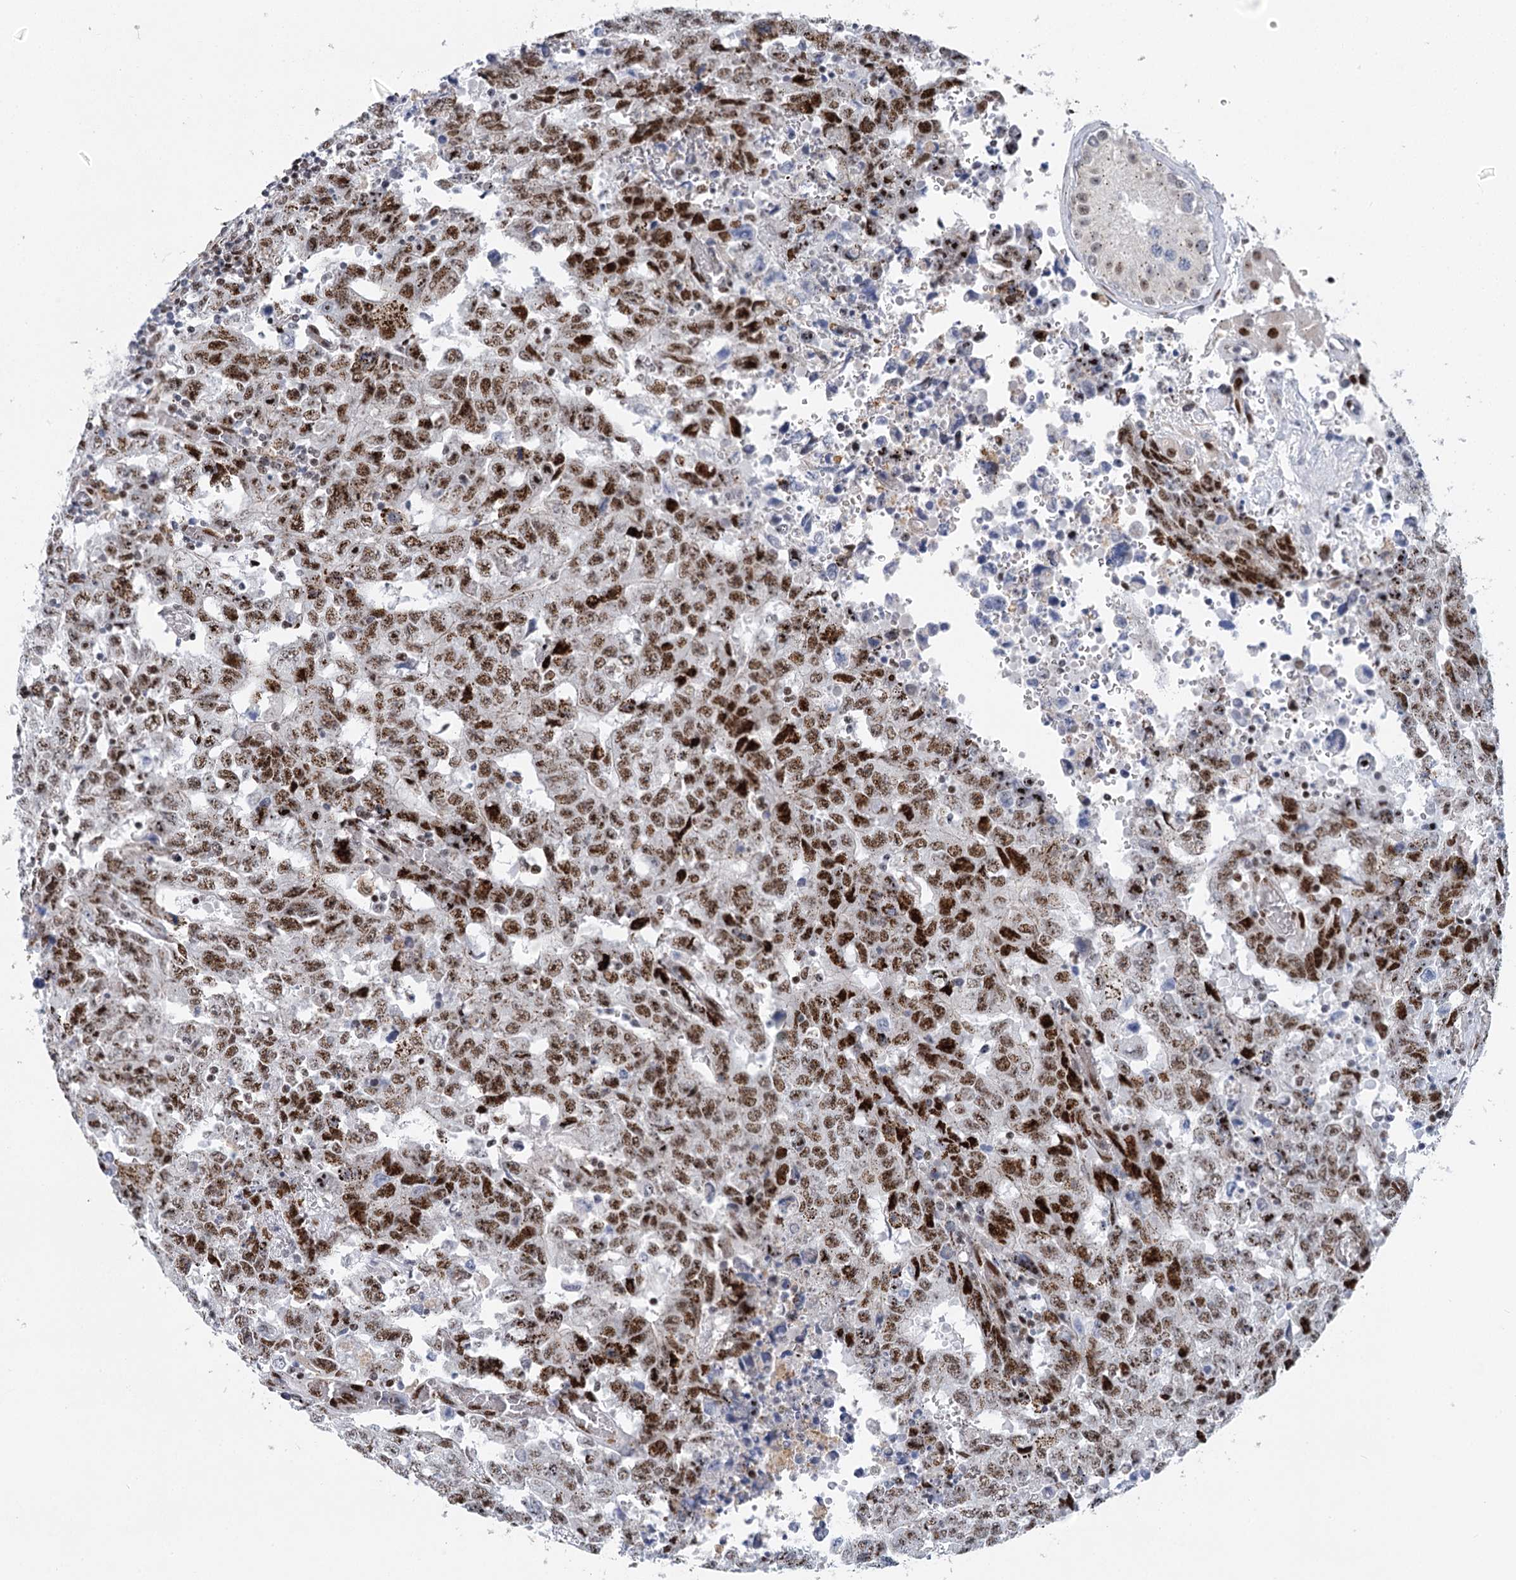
{"staining": {"intensity": "moderate", "quantity": ">75%", "location": "nuclear"}, "tissue": "testis cancer", "cell_type": "Tumor cells", "image_type": "cancer", "snomed": [{"axis": "morphology", "description": "Carcinoma, Embryonal, NOS"}, {"axis": "topography", "description": "Testis"}], "caption": "High-power microscopy captured an IHC micrograph of testis cancer, revealing moderate nuclear expression in approximately >75% of tumor cells.", "gene": "CAMTA1", "patient": {"sex": "male", "age": 26}}